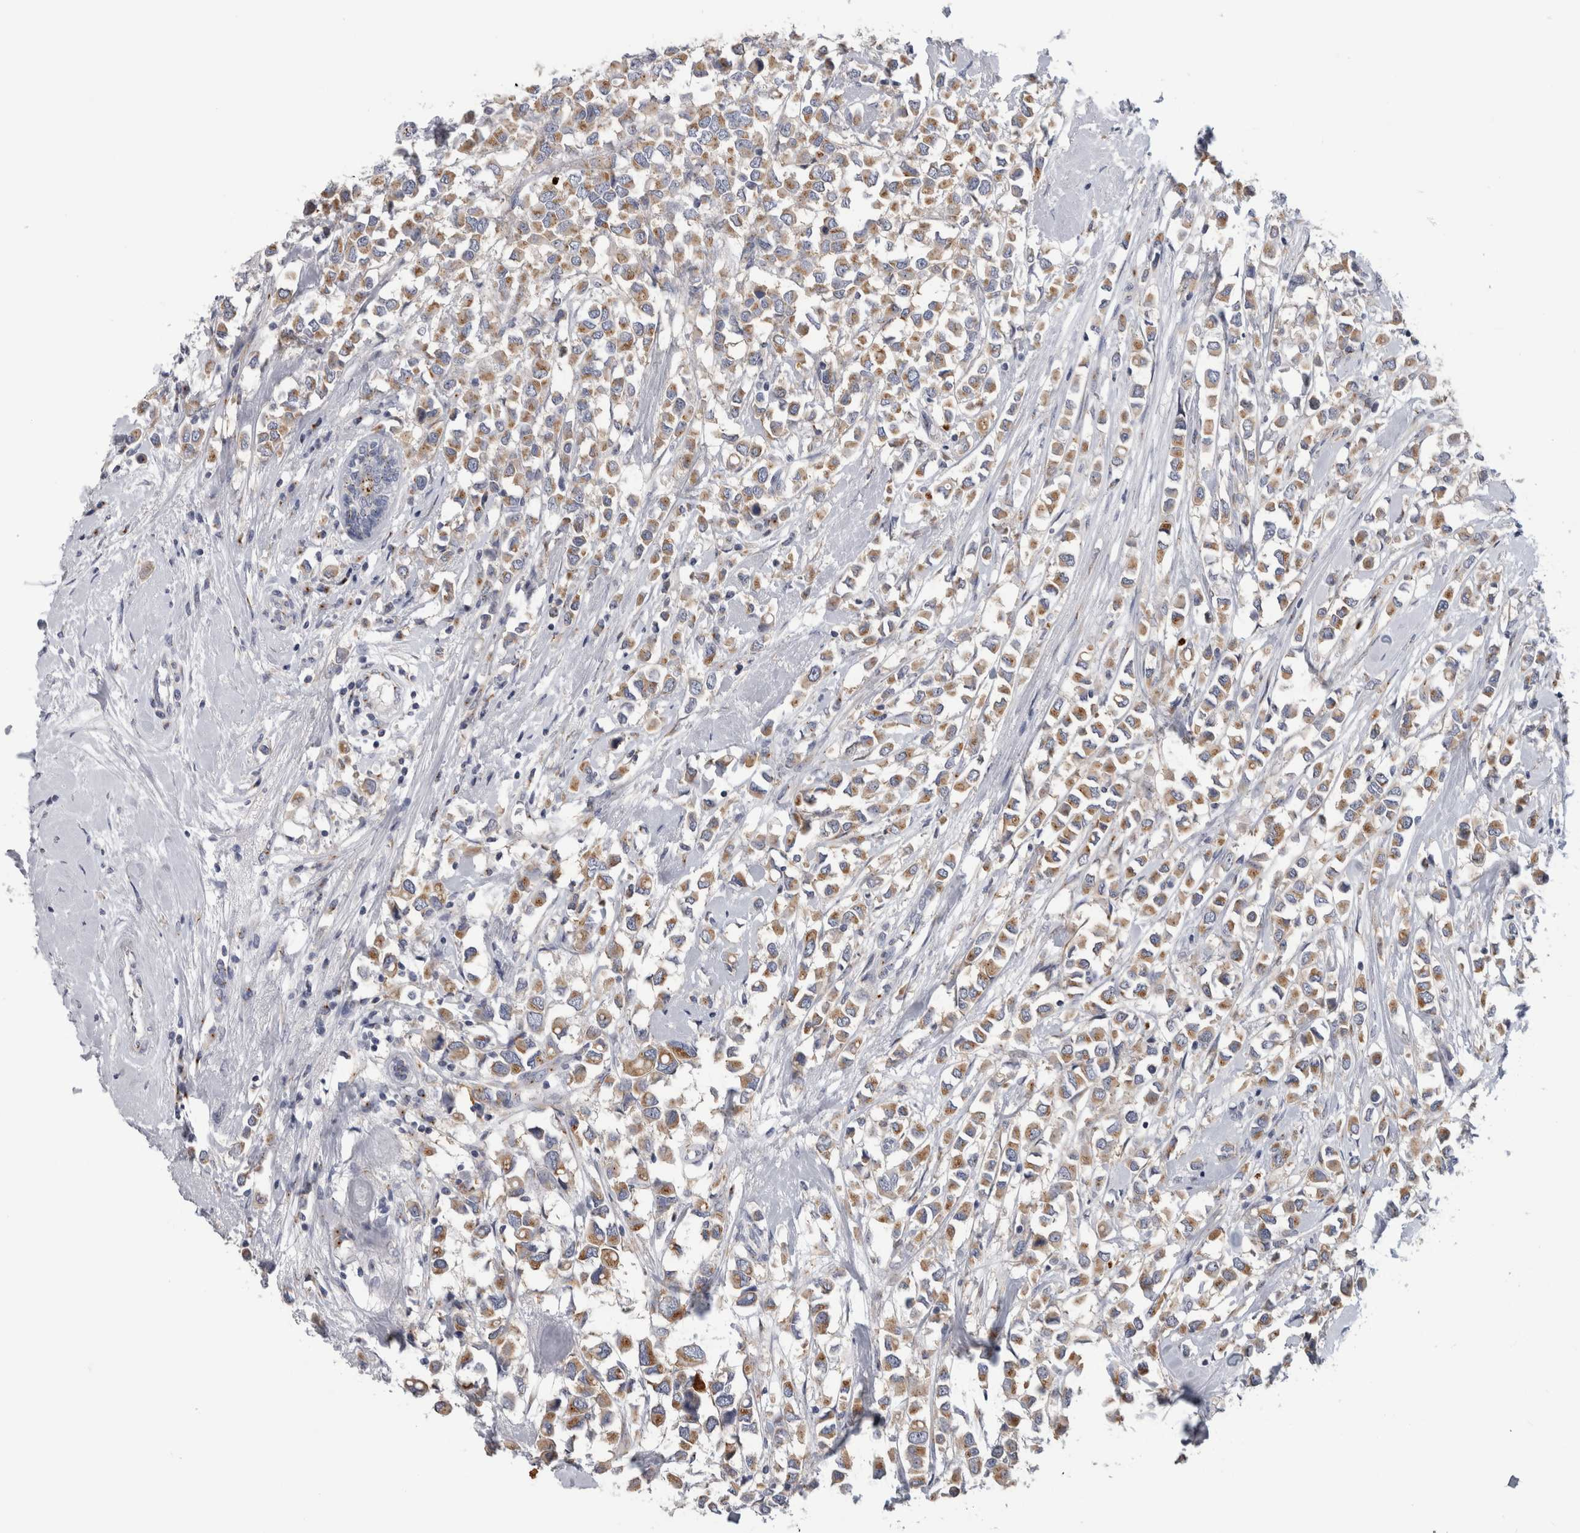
{"staining": {"intensity": "moderate", "quantity": ">75%", "location": "cytoplasmic/membranous"}, "tissue": "breast cancer", "cell_type": "Tumor cells", "image_type": "cancer", "snomed": [{"axis": "morphology", "description": "Duct carcinoma"}, {"axis": "topography", "description": "Breast"}], "caption": "Human infiltrating ductal carcinoma (breast) stained with a brown dye displays moderate cytoplasmic/membranous positive expression in about >75% of tumor cells.", "gene": "AKAP9", "patient": {"sex": "female", "age": 61}}